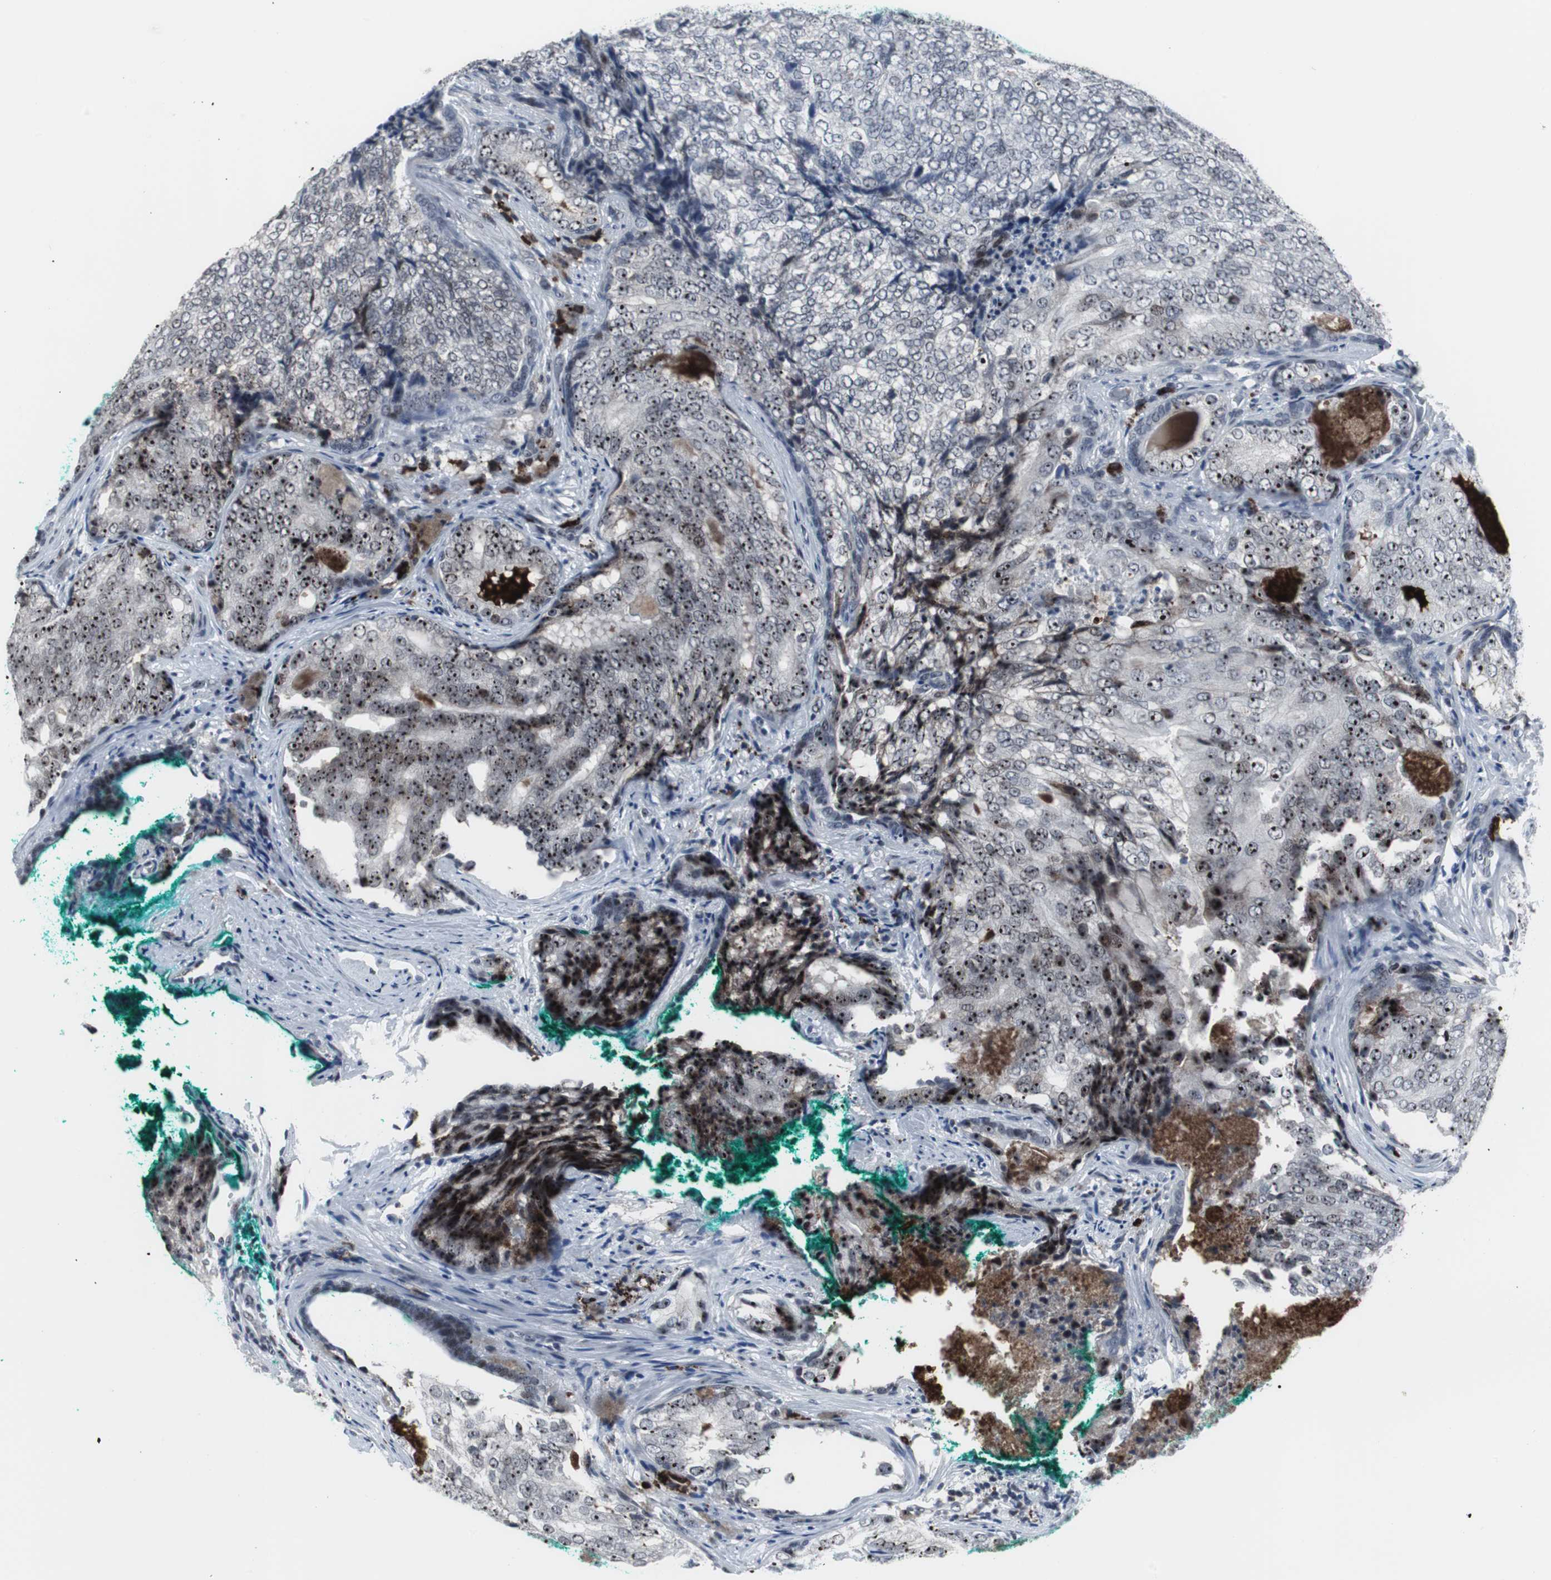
{"staining": {"intensity": "strong", "quantity": "25%-75%", "location": "nuclear"}, "tissue": "prostate cancer", "cell_type": "Tumor cells", "image_type": "cancer", "snomed": [{"axis": "morphology", "description": "Adenocarcinoma, High grade"}, {"axis": "topography", "description": "Prostate"}], "caption": "Strong nuclear protein staining is identified in approximately 25%-75% of tumor cells in prostate adenocarcinoma (high-grade).", "gene": "DOK1", "patient": {"sex": "male", "age": 66}}